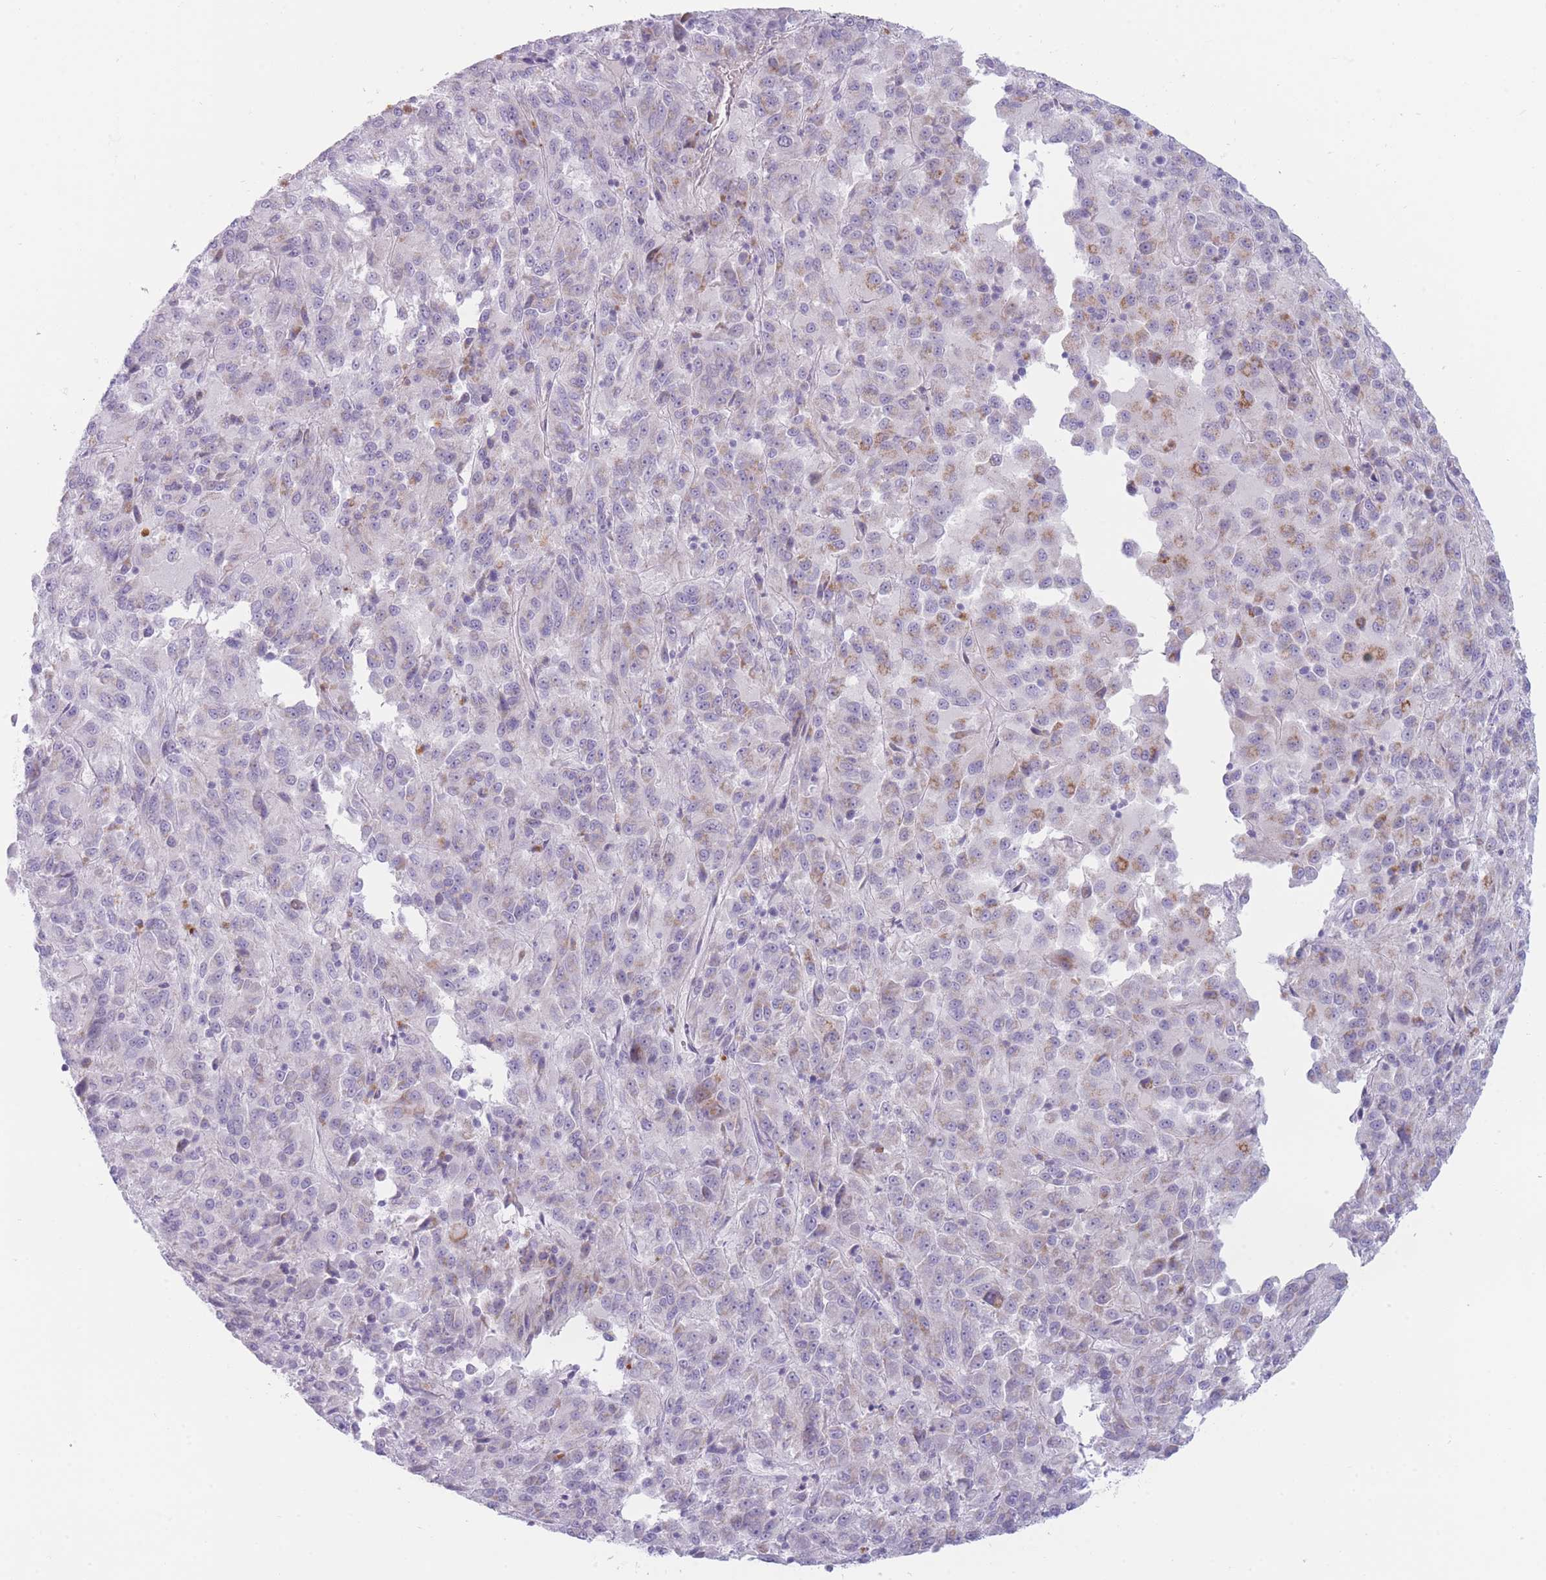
{"staining": {"intensity": "weak", "quantity": "<25%", "location": "cytoplasmic/membranous"}, "tissue": "melanoma", "cell_type": "Tumor cells", "image_type": "cancer", "snomed": [{"axis": "morphology", "description": "Malignant melanoma, Metastatic site"}, {"axis": "topography", "description": "Lung"}], "caption": "This image is of malignant melanoma (metastatic site) stained with immunohistochemistry (IHC) to label a protein in brown with the nuclei are counter-stained blue. There is no expression in tumor cells. The staining was performed using DAB to visualize the protein expression in brown, while the nuclei were stained in blue with hematoxylin (Magnification: 20x).", "gene": "IFNA6", "patient": {"sex": "male", "age": 64}}